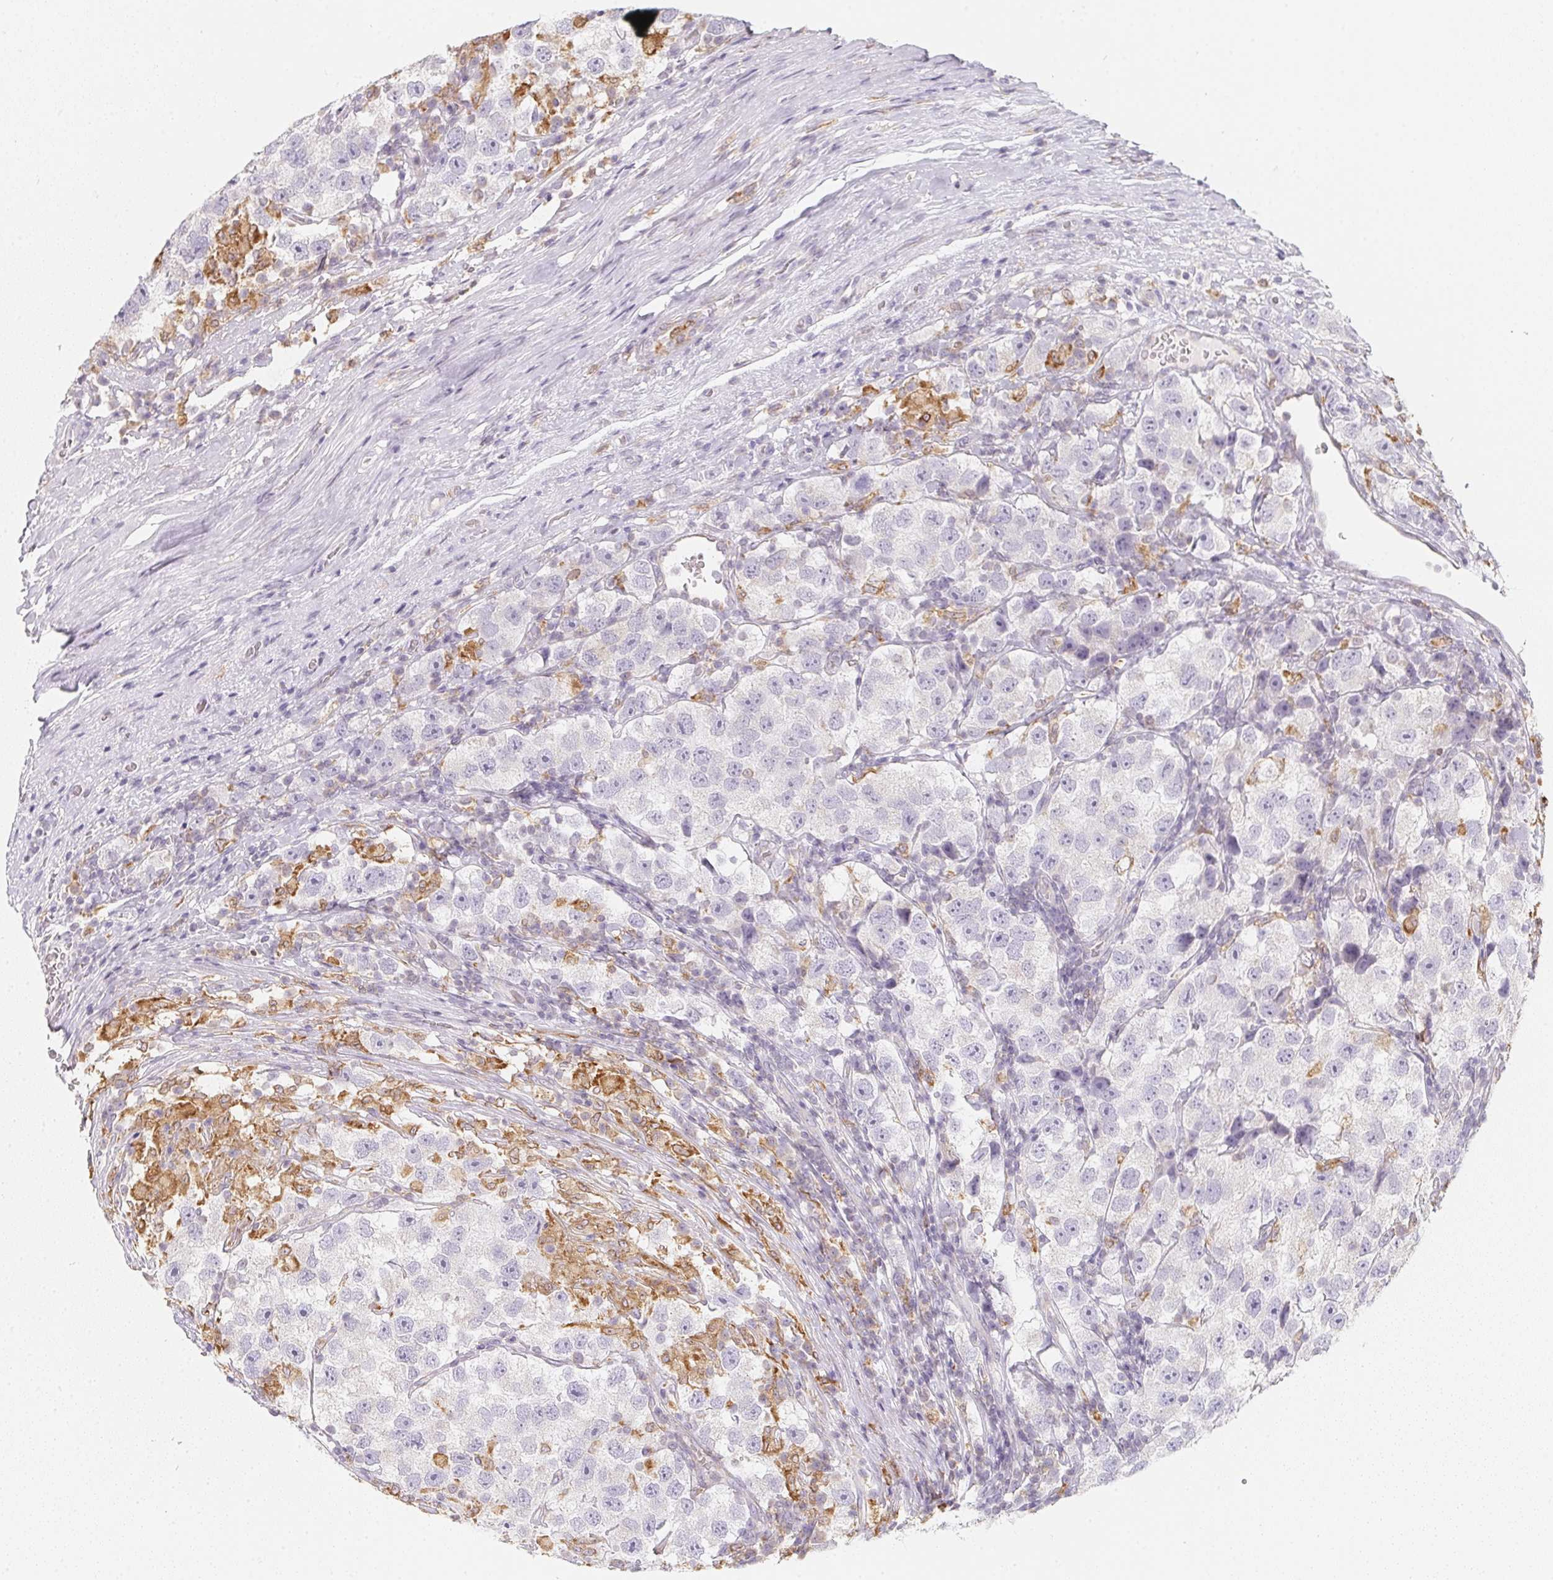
{"staining": {"intensity": "negative", "quantity": "none", "location": "none"}, "tissue": "testis cancer", "cell_type": "Tumor cells", "image_type": "cancer", "snomed": [{"axis": "morphology", "description": "Seminoma, NOS"}, {"axis": "topography", "description": "Testis"}], "caption": "Tumor cells are negative for protein expression in human testis cancer. (DAB IHC, high magnification).", "gene": "SOAT1", "patient": {"sex": "male", "age": 26}}